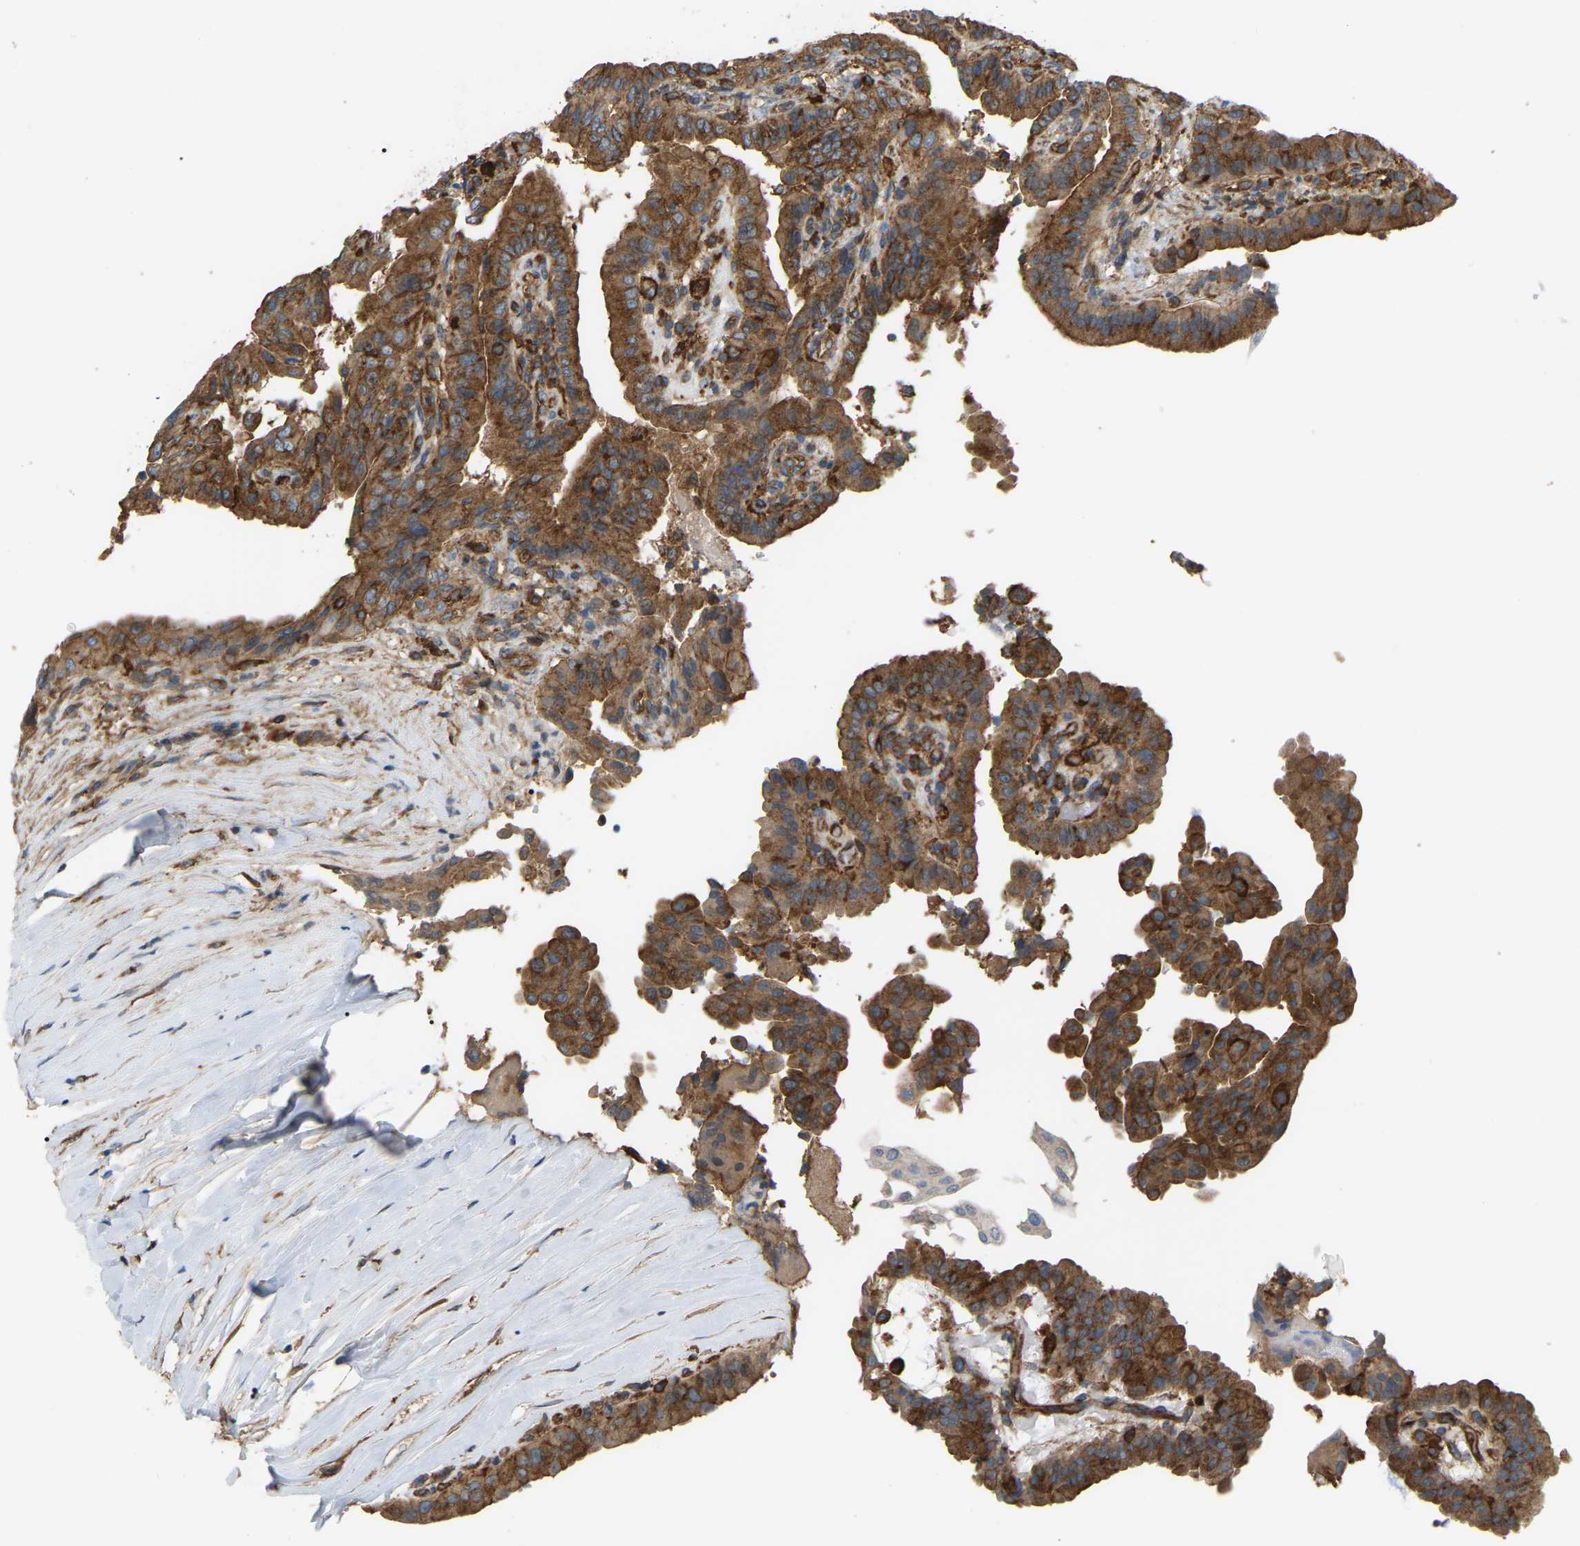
{"staining": {"intensity": "strong", "quantity": ">75%", "location": "cytoplasmic/membranous"}, "tissue": "thyroid cancer", "cell_type": "Tumor cells", "image_type": "cancer", "snomed": [{"axis": "morphology", "description": "Papillary adenocarcinoma, NOS"}, {"axis": "topography", "description": "Thyroid gland"}], "caption": "Brown immunohistochemical staining in papillary adenocarcinoma (thyroid) shows strong cytoplasmic/membranous expression in approximately >75% of tumor cells. (Stains: DAB in brown, nuclei in blue, Microscopy: brightfield microscopy at high magnification).", "gene": "PICALM", "patient": {"sex": "male", "age": 33}}